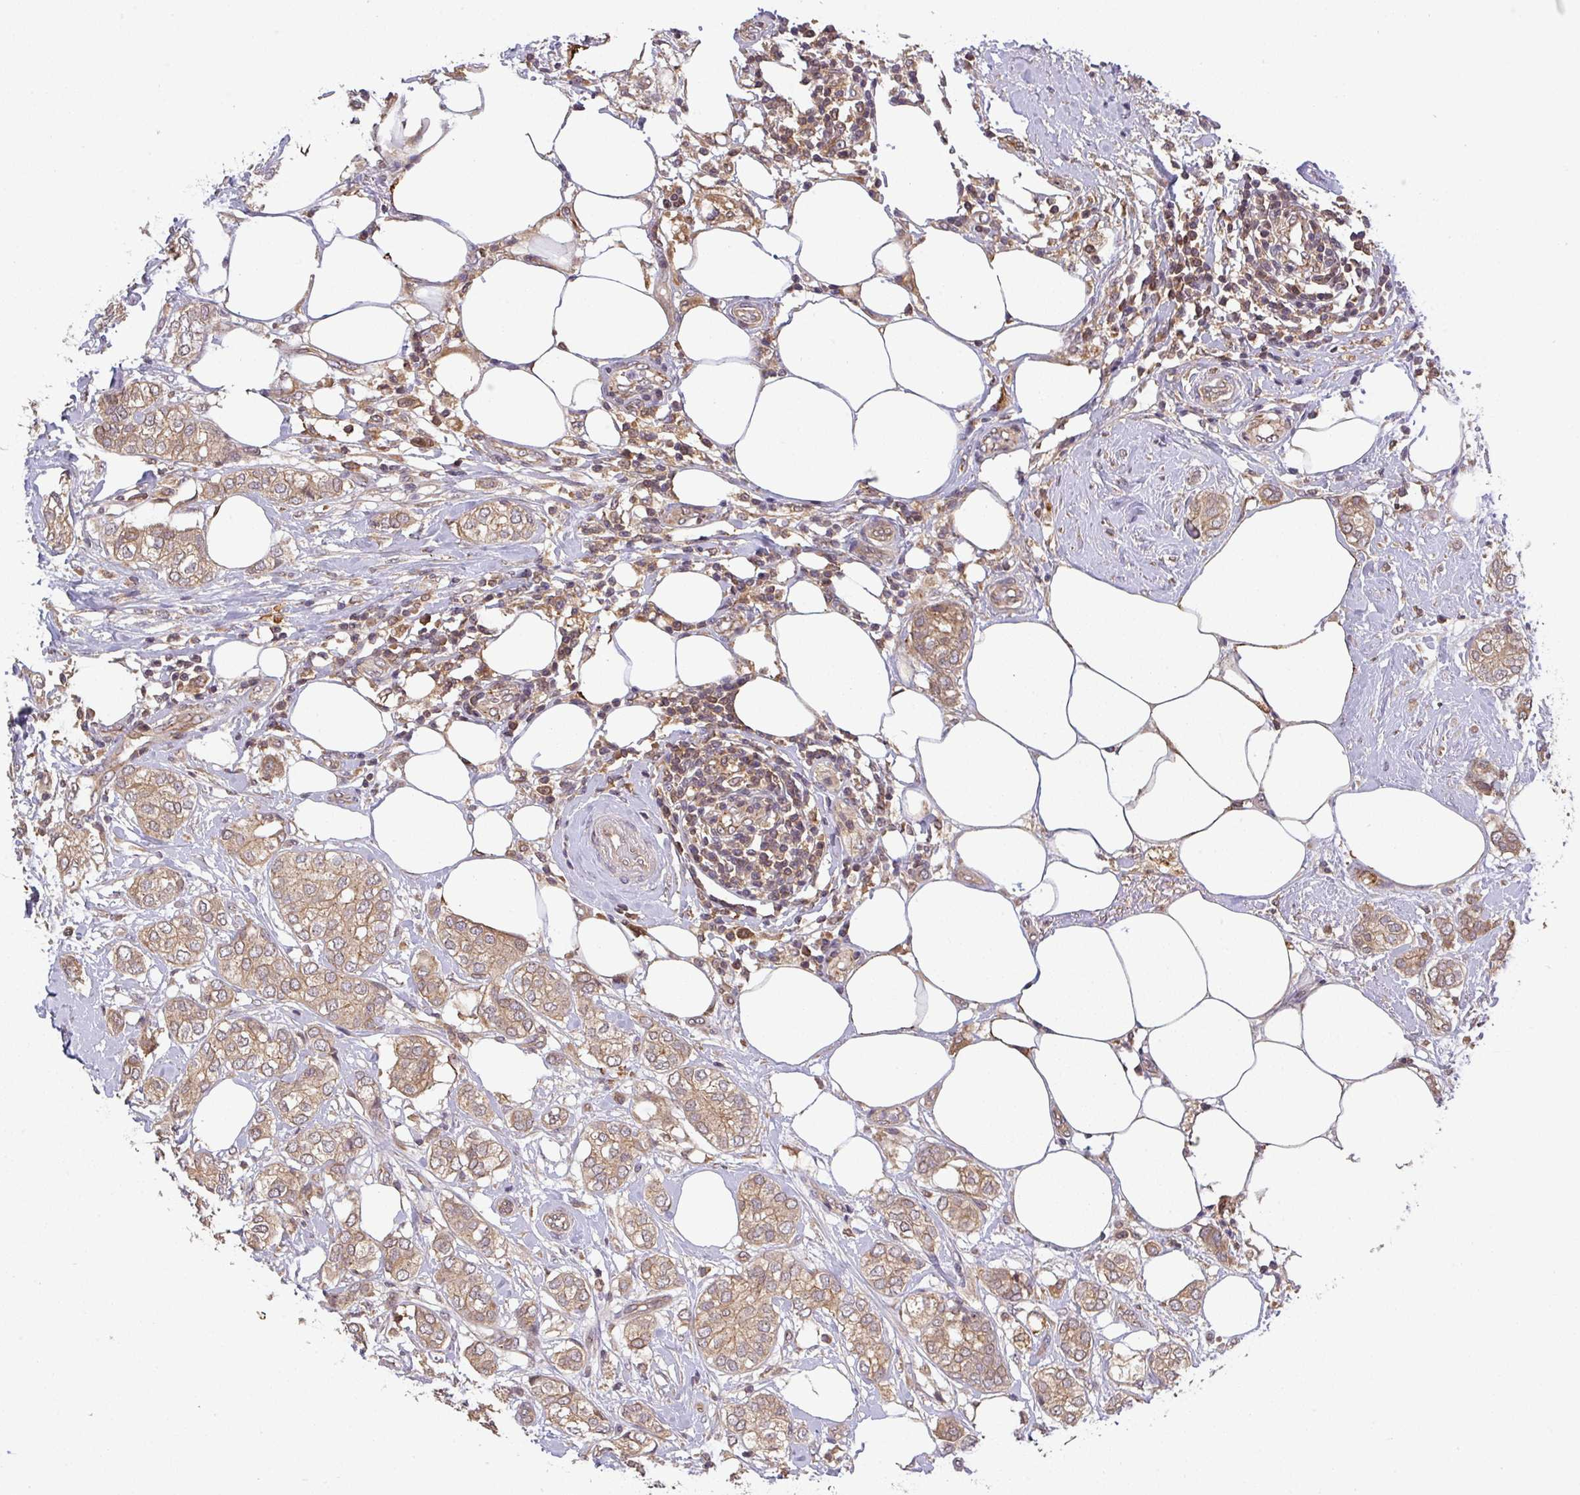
{"staining": {"intensity": "weak", "quantity": ">75%", "location": "cytoplasmic/membranous"}, "tissue": "breast cancer", "cell_type": "Tumor cells", "image_type": "cancer", "snomed": [{"axis": "morphology", "description": "Duct carcinoma"}, {"axis": "topography", "description": "Breast"}], "caption": "Brown immunohistochemical staining in infiltrating ductal carcinoma (breast) shows weak cytoplasmic/membranous positivity in about >75% of tumor cells.", "gene": "CCDC121", "patient": {"sex": "female", "age": 73}}